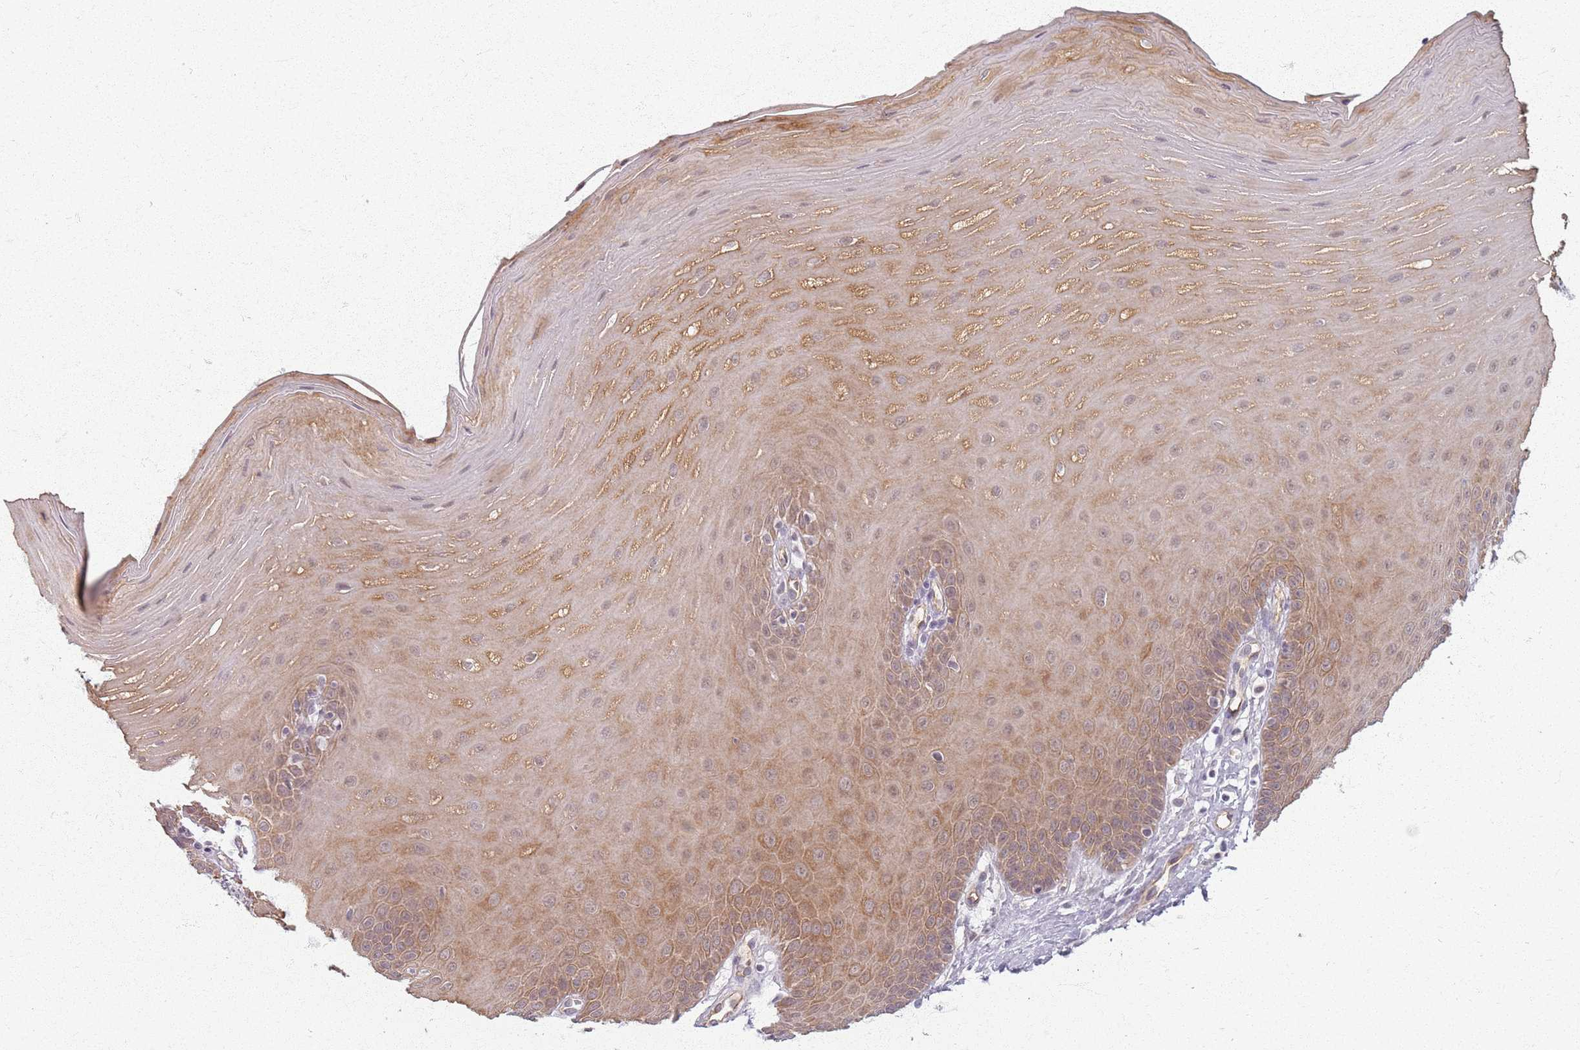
{"staining": {"intensity": "moderate", "quantity": ">75%", "location": "cytoplasmic/membranous,nuclear"}, "tissue": "oral mucosa", "cell_type": "Squamous epithelial cells", "image_type": "normal", "snomed": [{"axis": "morphology", "description": "Normal tissue, NOS"}, {"axis": "topography", "description": "Oral tissue"}], "caption": "Immunohistochemistry staining of benign oral mucosa, which exhibits medium levels of moderate cytoplasmic/membranous,nuclear staining in about >75% of squamous epithelial cells indicating moderate cytoplasmic/membranous,nuclear protein staining. The staining was performed using DAB (brown) for protein detection and nuclei were counterstained in hematoxylin (blue).", "gene": "KCNA5", "patient": {"sex": "female", "age": 39}}